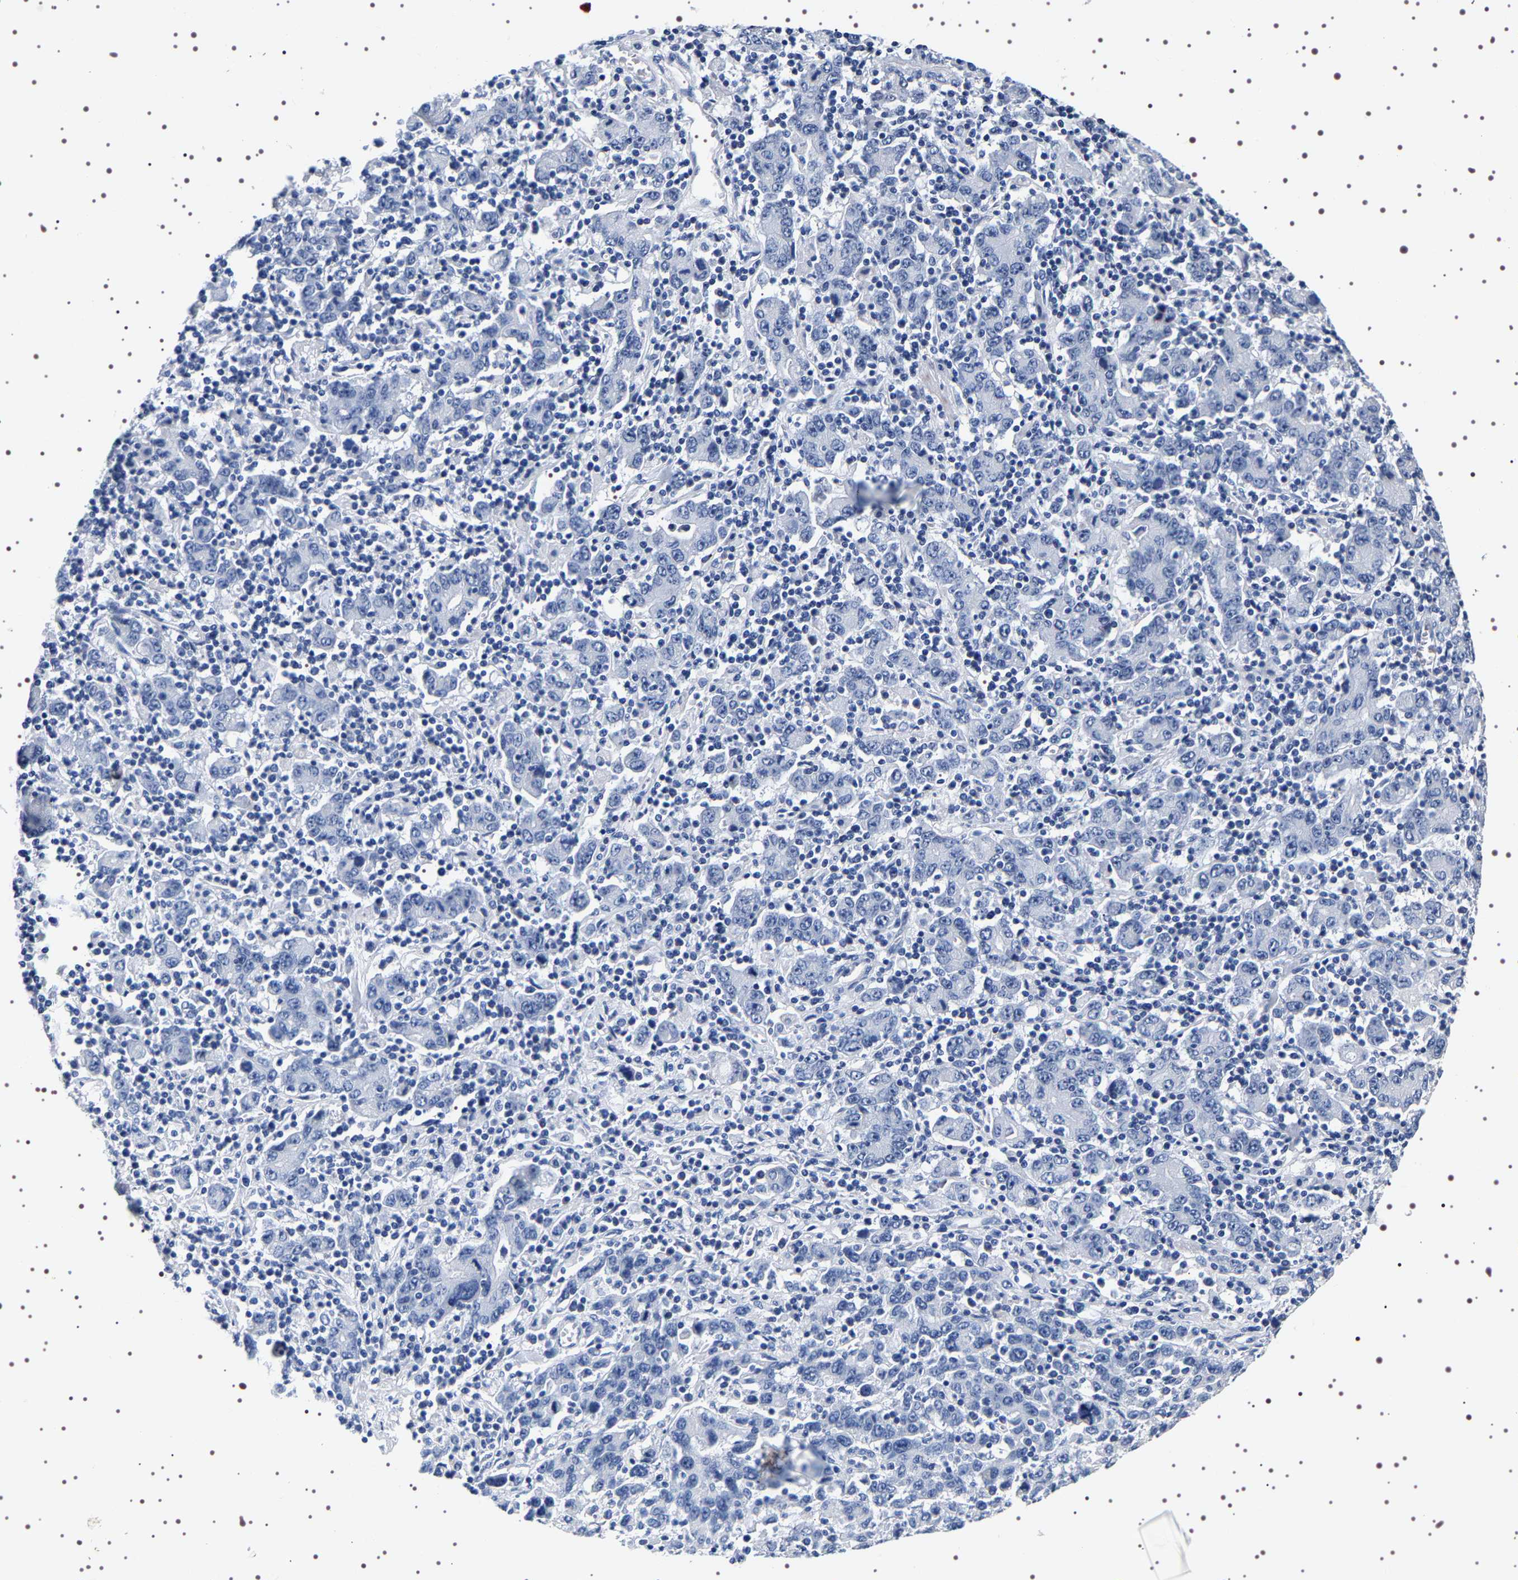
{"staining": {"intensity": "negative", "quantity": "none", "location": "none"}, "tissue": "stomach cancer", "cell_type": "Tumor cells", "image_type": "cancer", "snomed": [{"axis": "morphology", "description": "Adenocarcinoma, NOS"}, {"axis": "topography", "description": "Stomach, upper"}], "caption": "A micrograph of adenocarcinoma (stomach) stained for a protein shows no brown staining in tumor cells. (Stains: DAB (3,3'-diaminobenzidine) immunohistochemistry with hematoxylin counter stain, Microscopy: brightfield microscopy at high magnification).", "gene": "UBQLN3", "patient": {"sex": "male", "age": 69}}